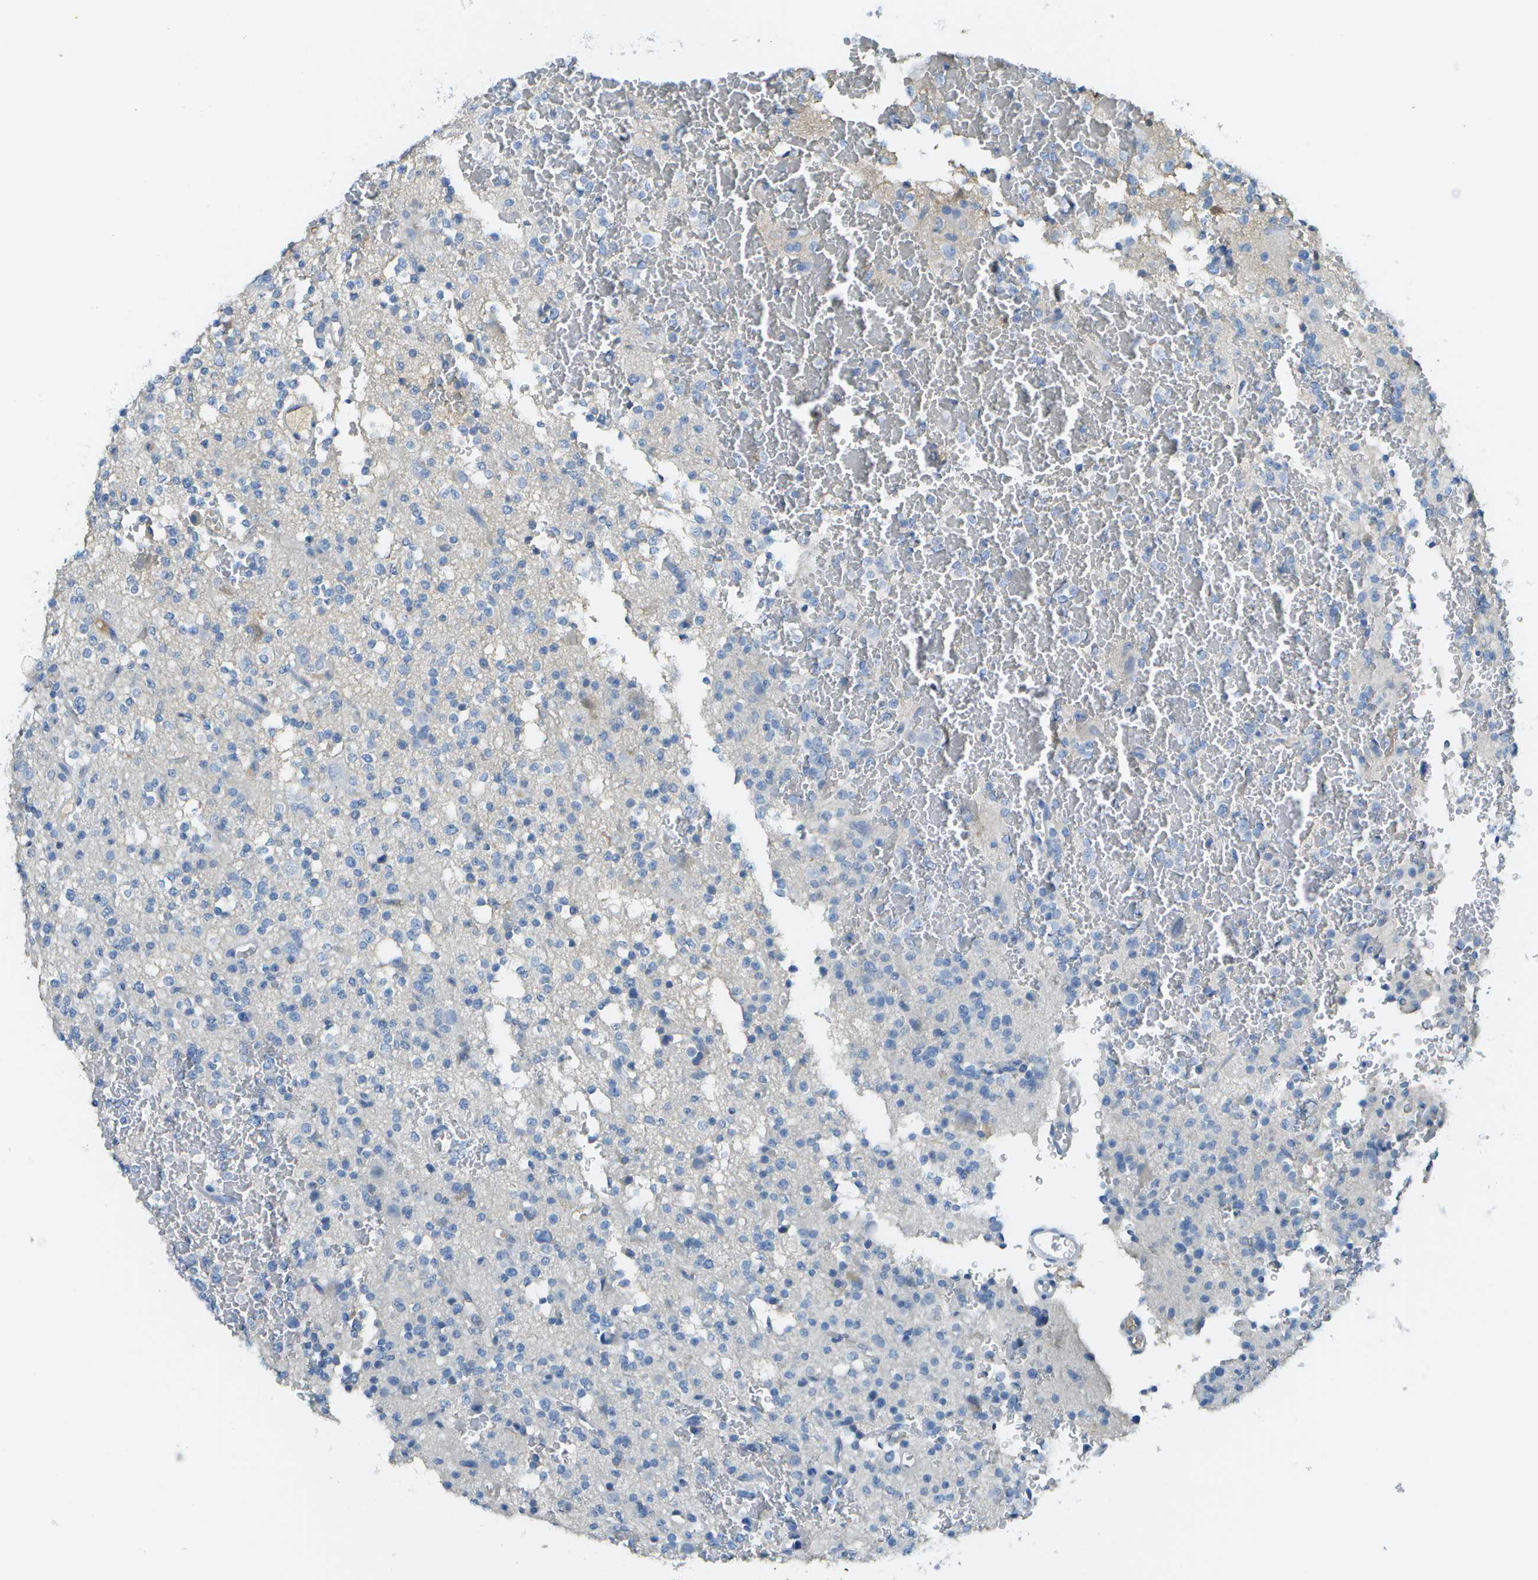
{"staining": {"intensity": "negative", "quantity": "none", "location": "none"}, "tissue": "glioma", "cell_type": "Tumor cells", "image_type": "cancer", "snomed": [{"axis": "morphology", "description": "Glioma, malignant, High grade"}, {"axis": "topography", "description": "Brain"}], "caption": "There is no significant expression in tumor cells of malignant high-grade glioma. (Stains: DAB IHC with hematoxylin counter stain, Microscopy: brightfield microscopy at high magnification).", "gene": "C1S", "patient": {"sex": "male", "age": 47}}